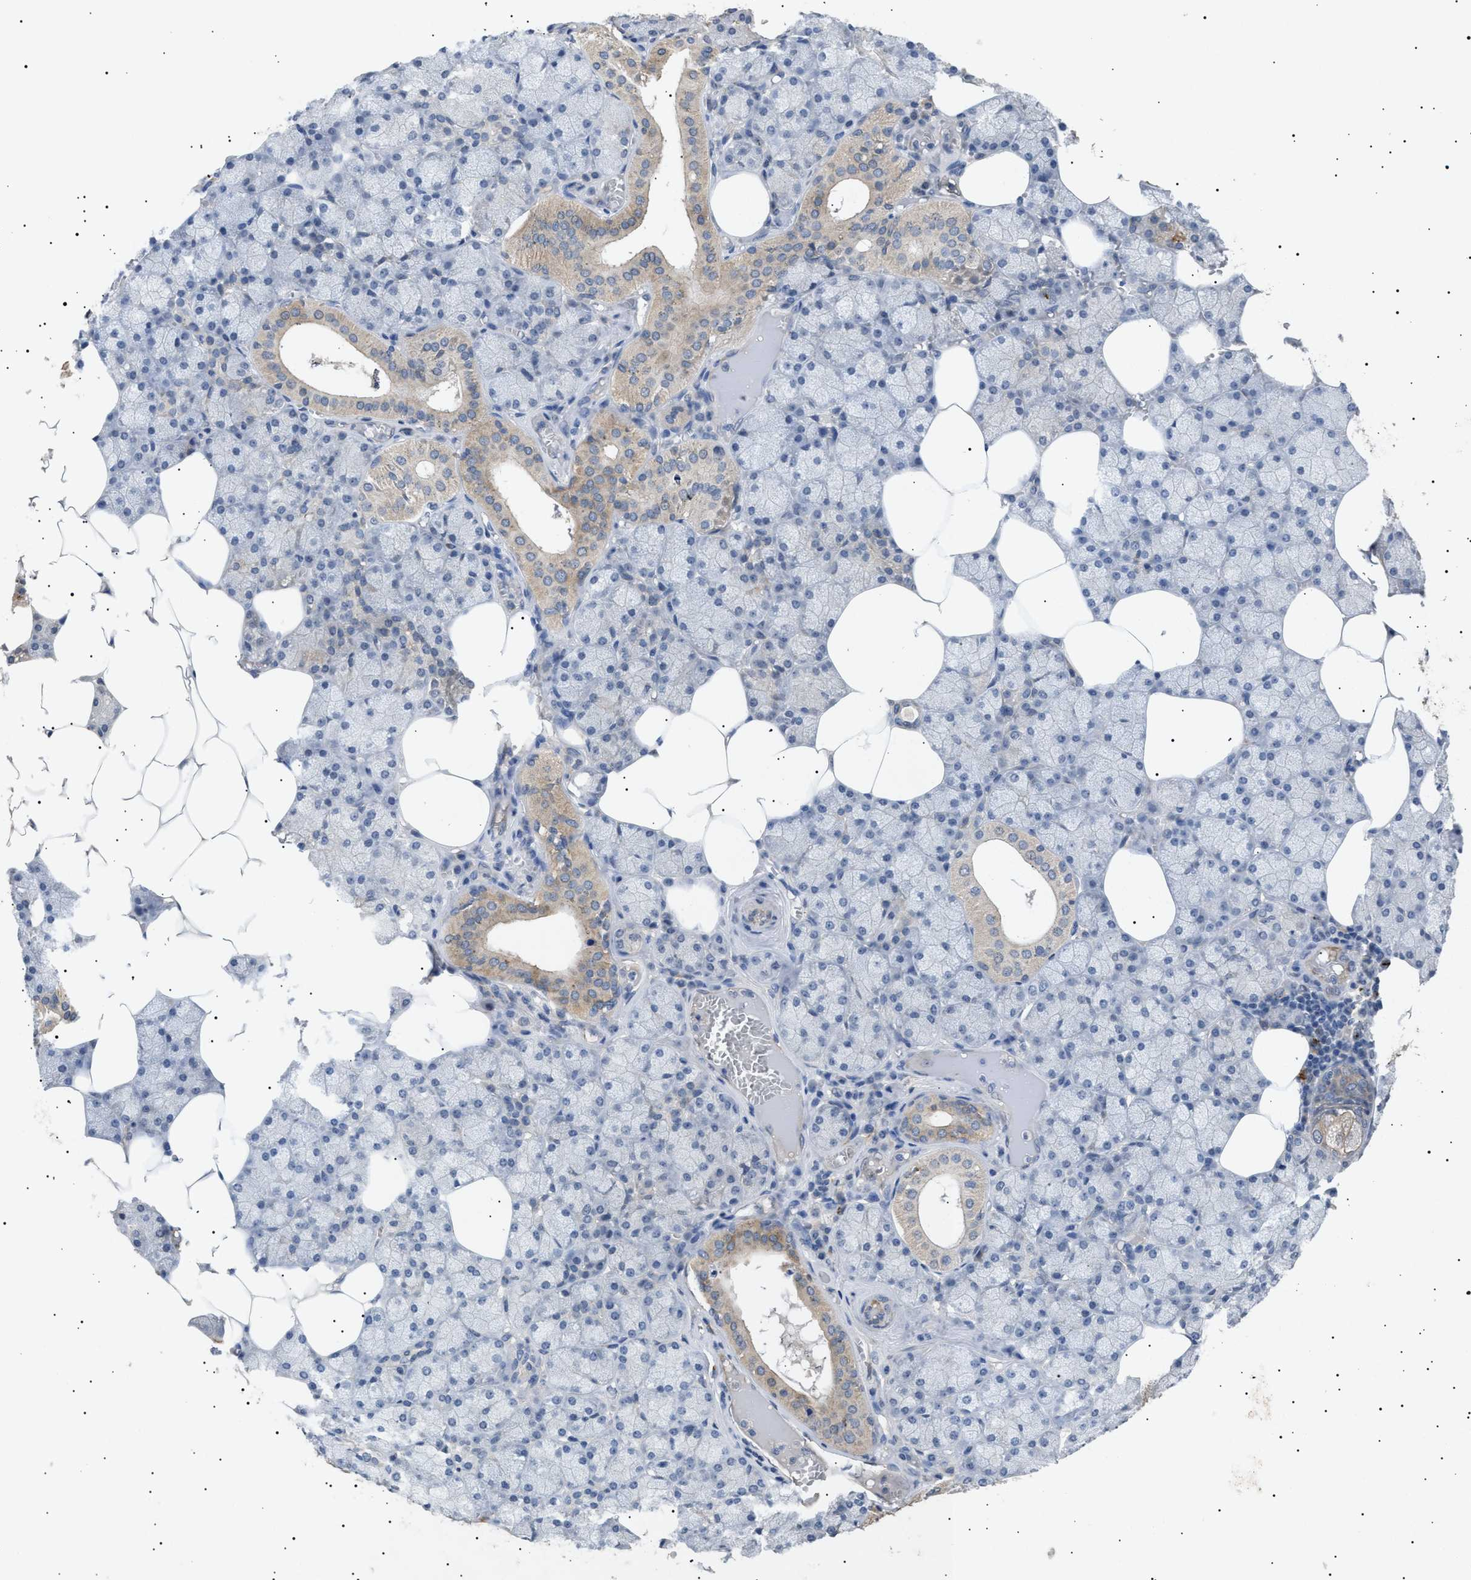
{"staining": {"intensity": "moderate", "quantity": "<25%", "location": "cytoplasmic/membranous"}, "tissue": "salivary gland", "cell_type": "Glandular cells", "image_type": "normal", "snomed": [{"axis": "morphology", "description": "Normal tissue, NOS"}, {"axis": "topography", "description": "Salivary gland"}], "caption": "DAB (3,3'-diaminobenzidine) immunohistochemical staining of benign human salivary gland demonstrates moderate cytoplasmic/membranous protein expression in about <25% of glandular cells.", "gene": "SIRT5", "patient": {"sex": "male", "age": 62}}